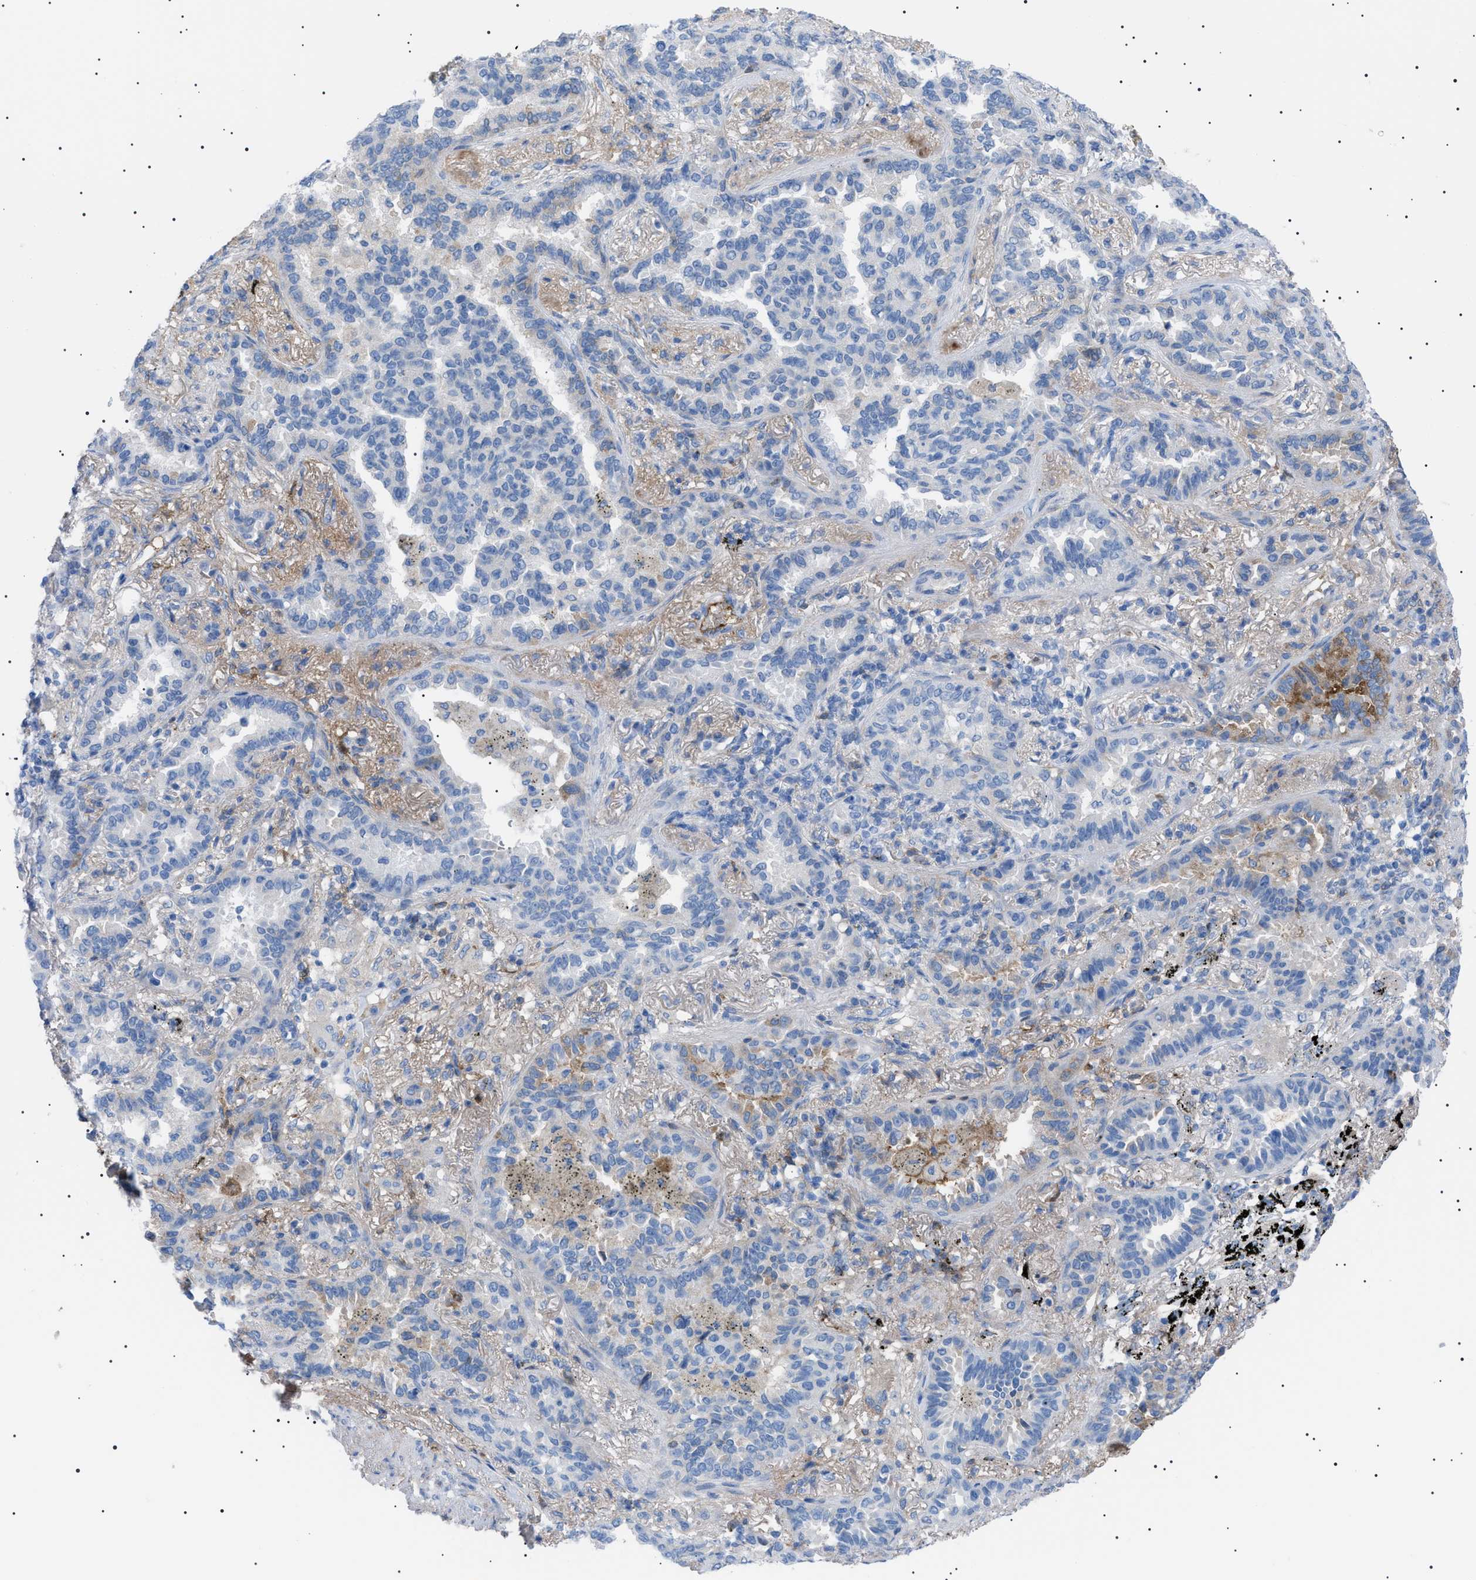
{"staining": {"intensity": "negative", "quantity": "none", "location": "none"}, "tissue": "lung cancer", "cell_type": "Tumor cells", "image_type": "cancer", "snomed": [{"axis": "morphology", "description": "Normal tissue, NOS"}, {"axis": "morphology", "description": "Adenocarcinoma, NOS"}, {"axis": "topography", "description": "Lung"}], "caption": "A photomicrograph of adenocarcinoma (lung) stained for a protein displays no brown staining in tumor cells.", "gene": "LPA", "patient": {"sex": "male", "age": 59}}